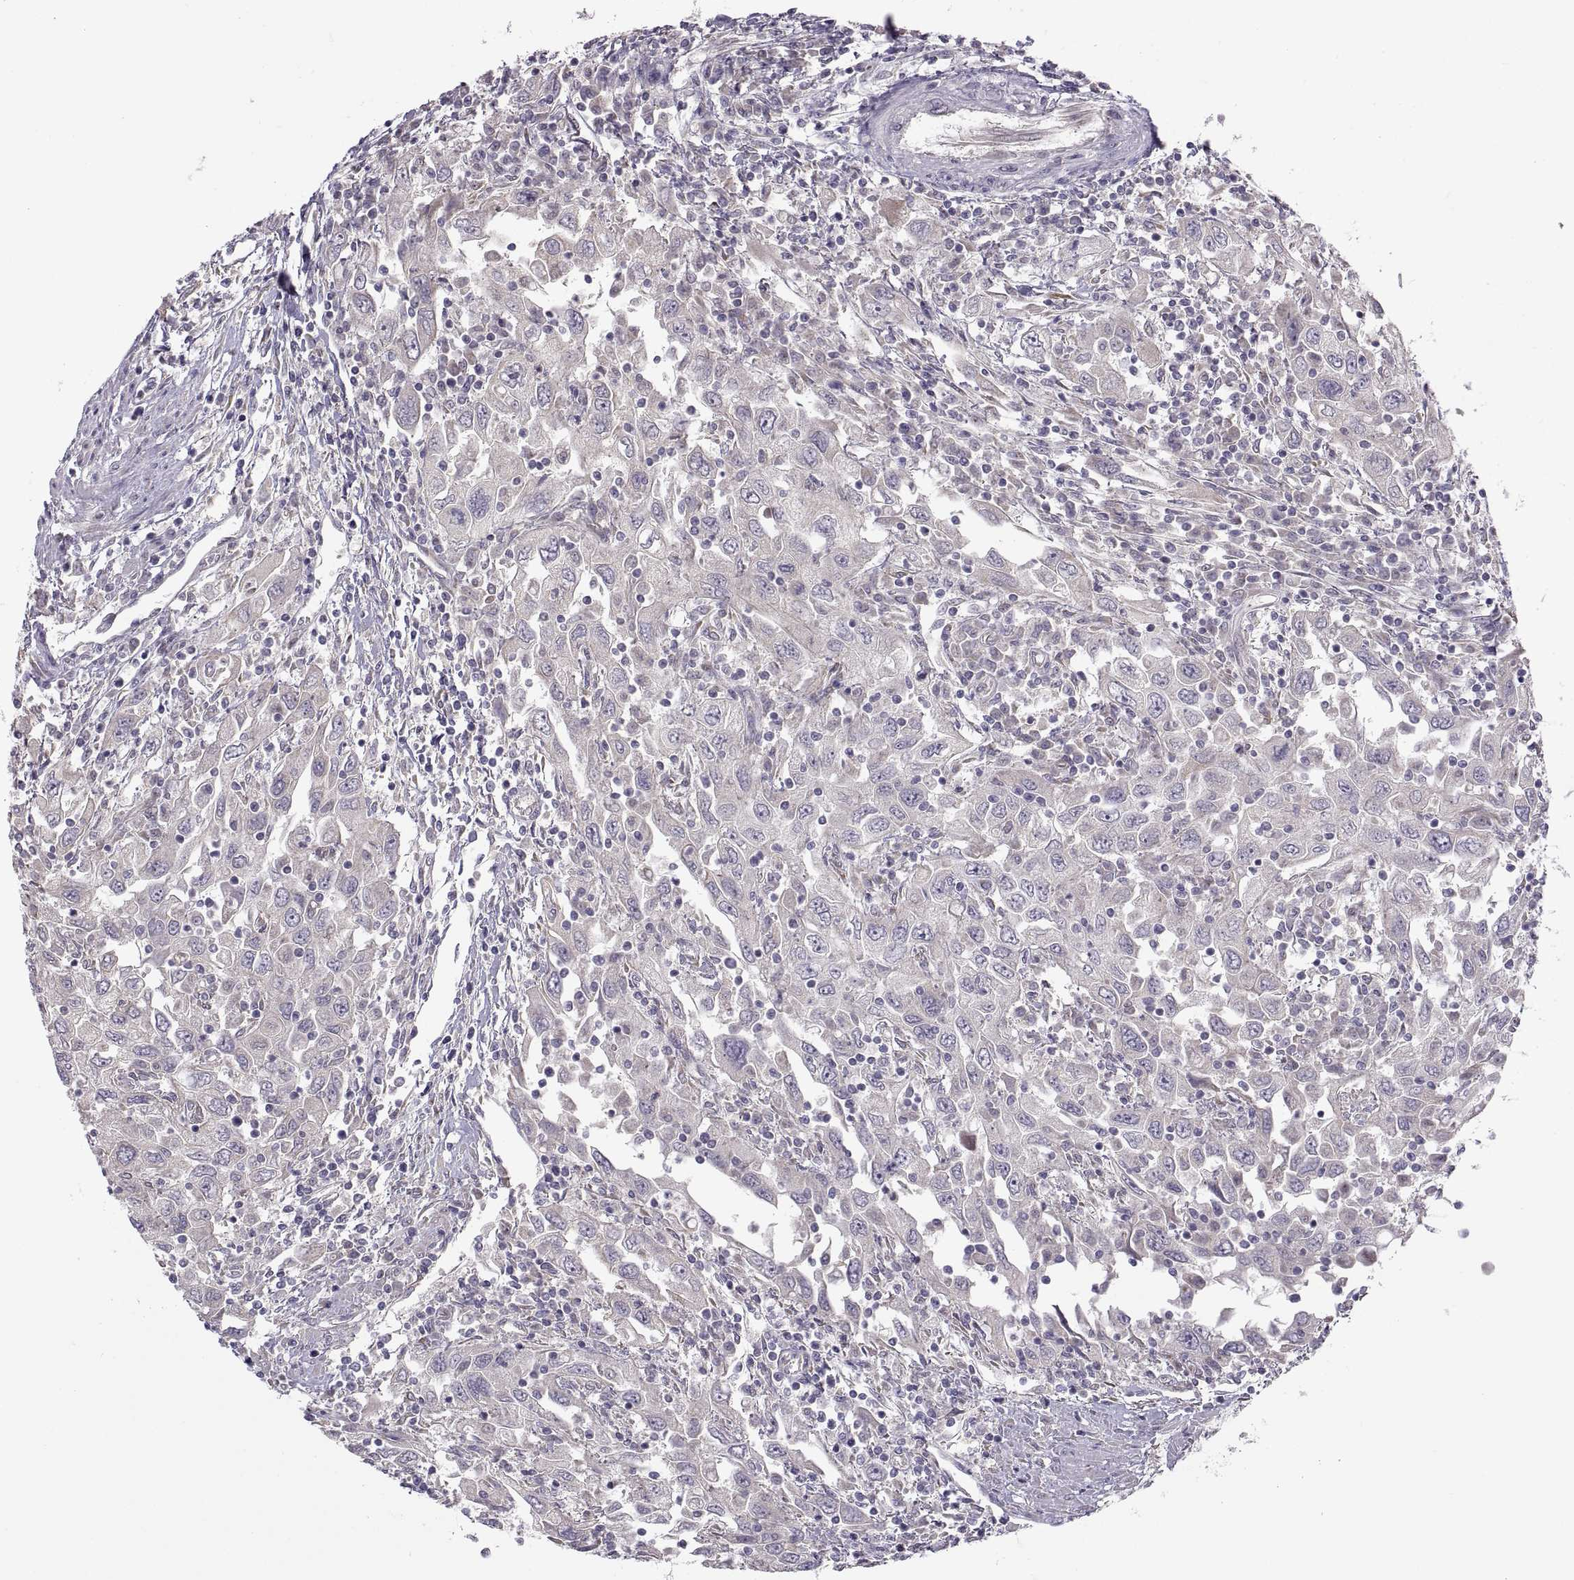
{"staining": {"intensity": "negative", "quantity": "none", "location": "none"}, "tissue": "urothelial cancer", "cell_type": "Tumor cells", "image_type": "cancer", "snomed": [{"axis": "morphology", "description": "Urothelial carcinoma, High grade"}, {"axis": "topography", "description": "Urinary bladder"}], "caption": "Human urothelial carcinoma (high-grade) stained for a protein using immunohistochemistry (IHC) demonstrates no expression in tumor cells.", "gene": "ACSBG2", "patient": {"sex": "male", "age": 76}}